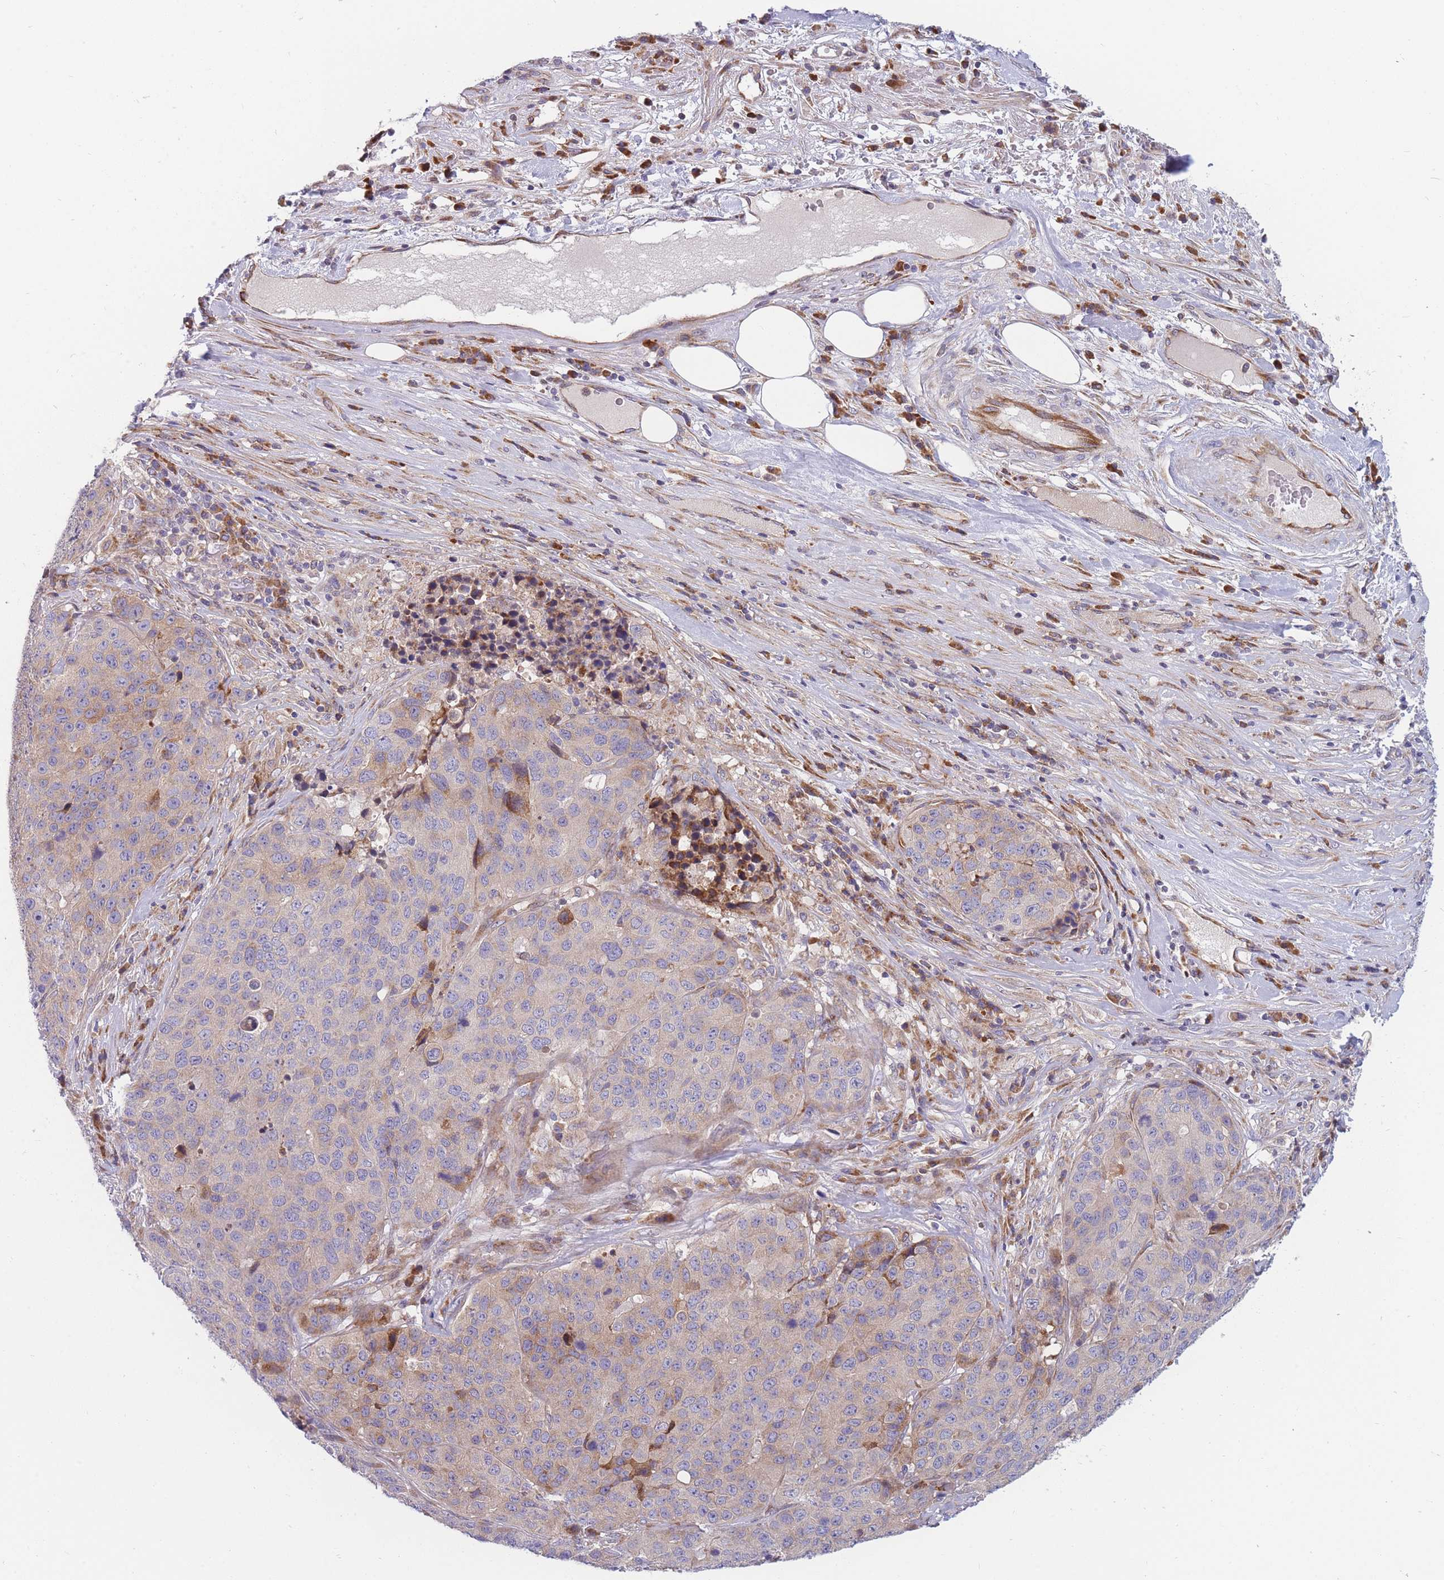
{"staining": {"intensity": "weak", "quantity": "<25%", "location": "cytoplasmic/membranous"}, "tissue": "stomach cancer", "cell_type": "Tumor cells", "image_type": "cancer", "snomed": [{"axis": "morphology", "description": "Adenocarcinoma, NOS"}, {"axis": "topography", "description": "Stomach"}], "caption": "Adenocarcinoma (stomach) stained for a protein using immunohistochemistry (IHC) shows no staining tumor cells.", "gene": "TMEM131L", "patient": {"sex": "male", "age": 71}}